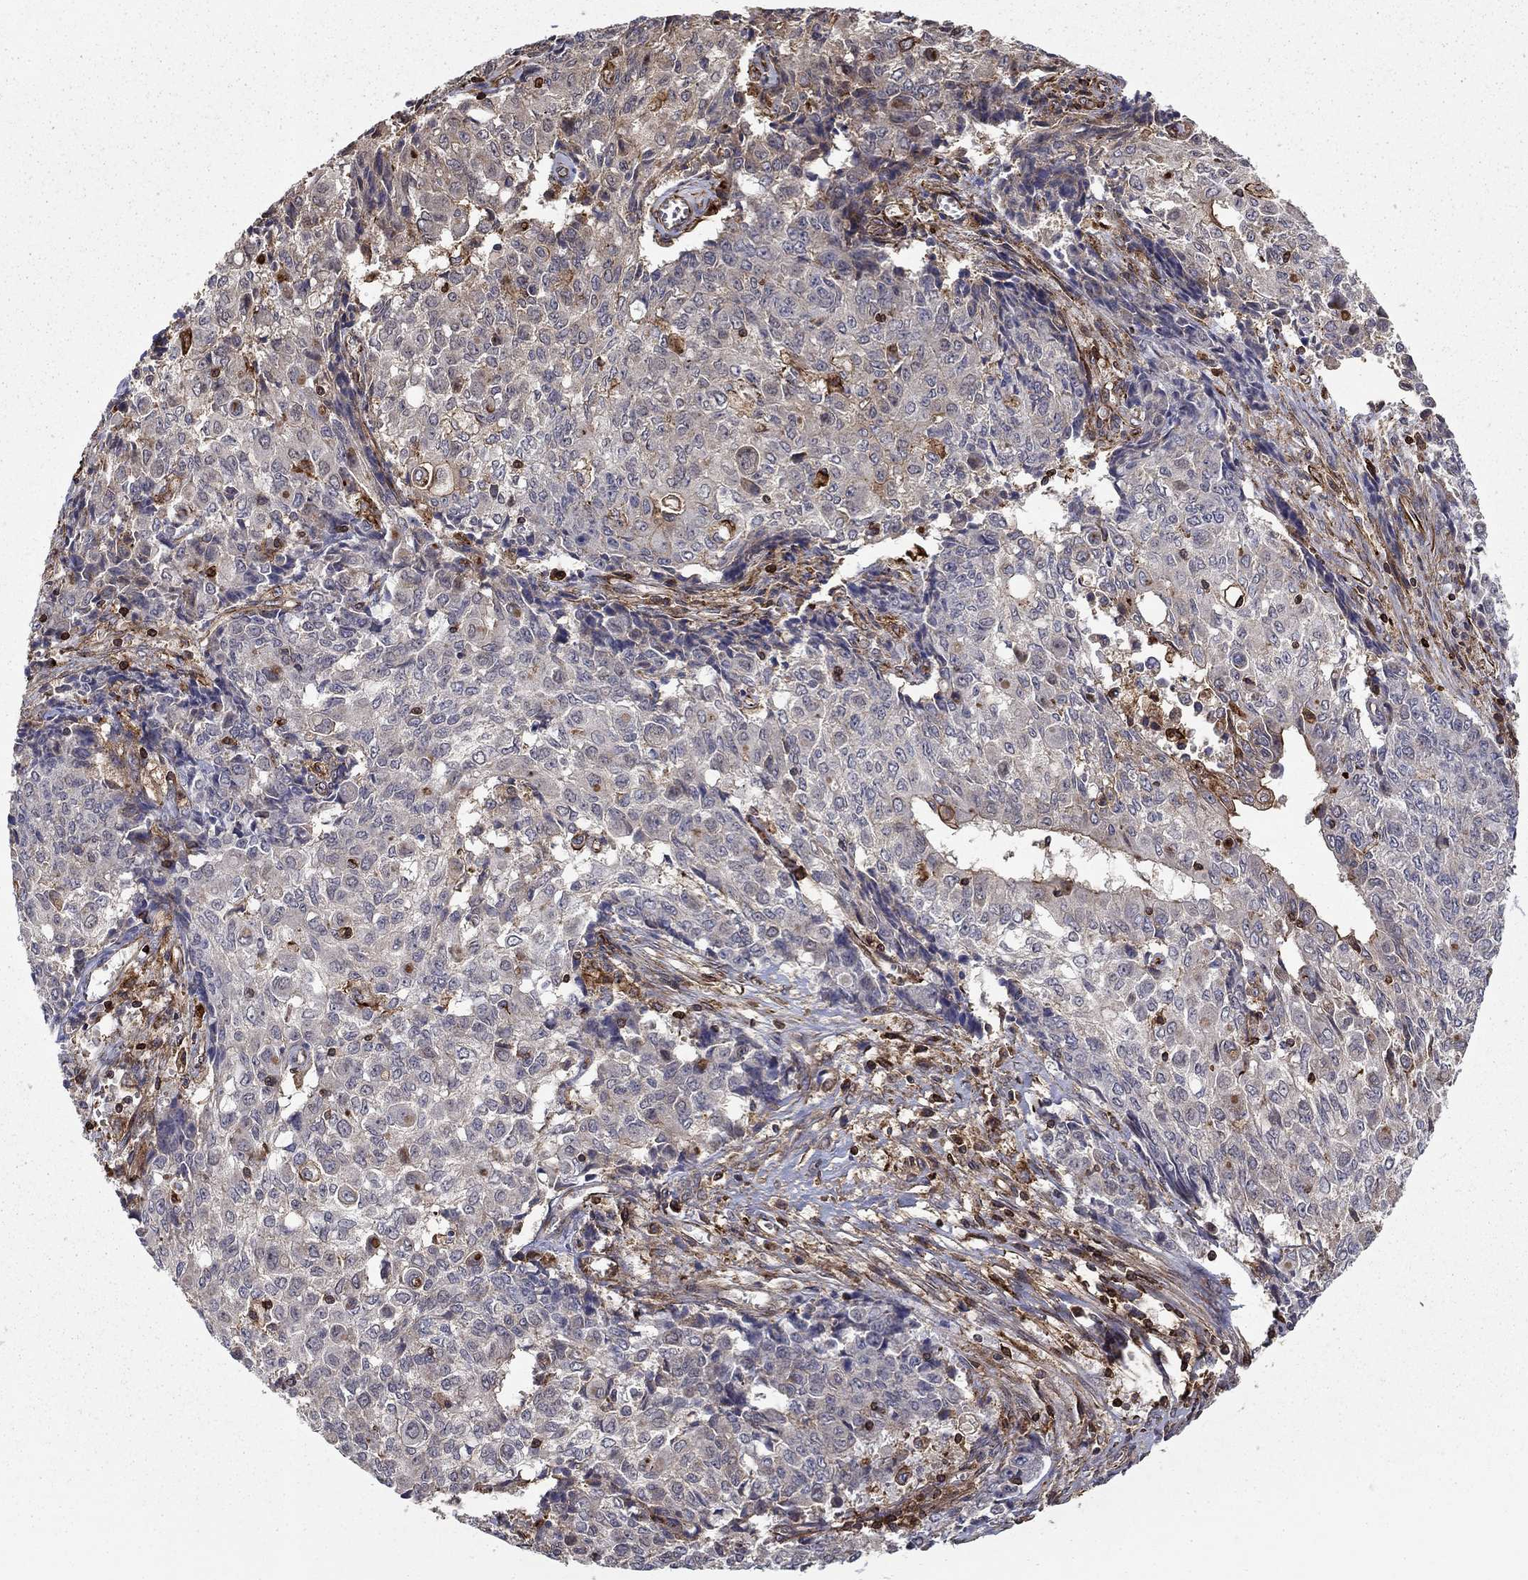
{"staining": {"intensity": "weak", "quantity": "<25%", "location": "cytoplasmic/membranous"}, "tissue": "ovarian cancer", "cell_type": "Tumor cells", "image_type": "cancer", "snomed": [{"axis": "morphology", "description": "Carcinoma, endometroid"}, {"axis": "topography", "description": "Ovary"}], "caption": "Immunohistochemical staining of human ovarian cancer (endometroid carcinoma) exhibits no significant expression in tumor cells.", "gene": "ADM", "patient": {"sex": "female", "age": 42}}